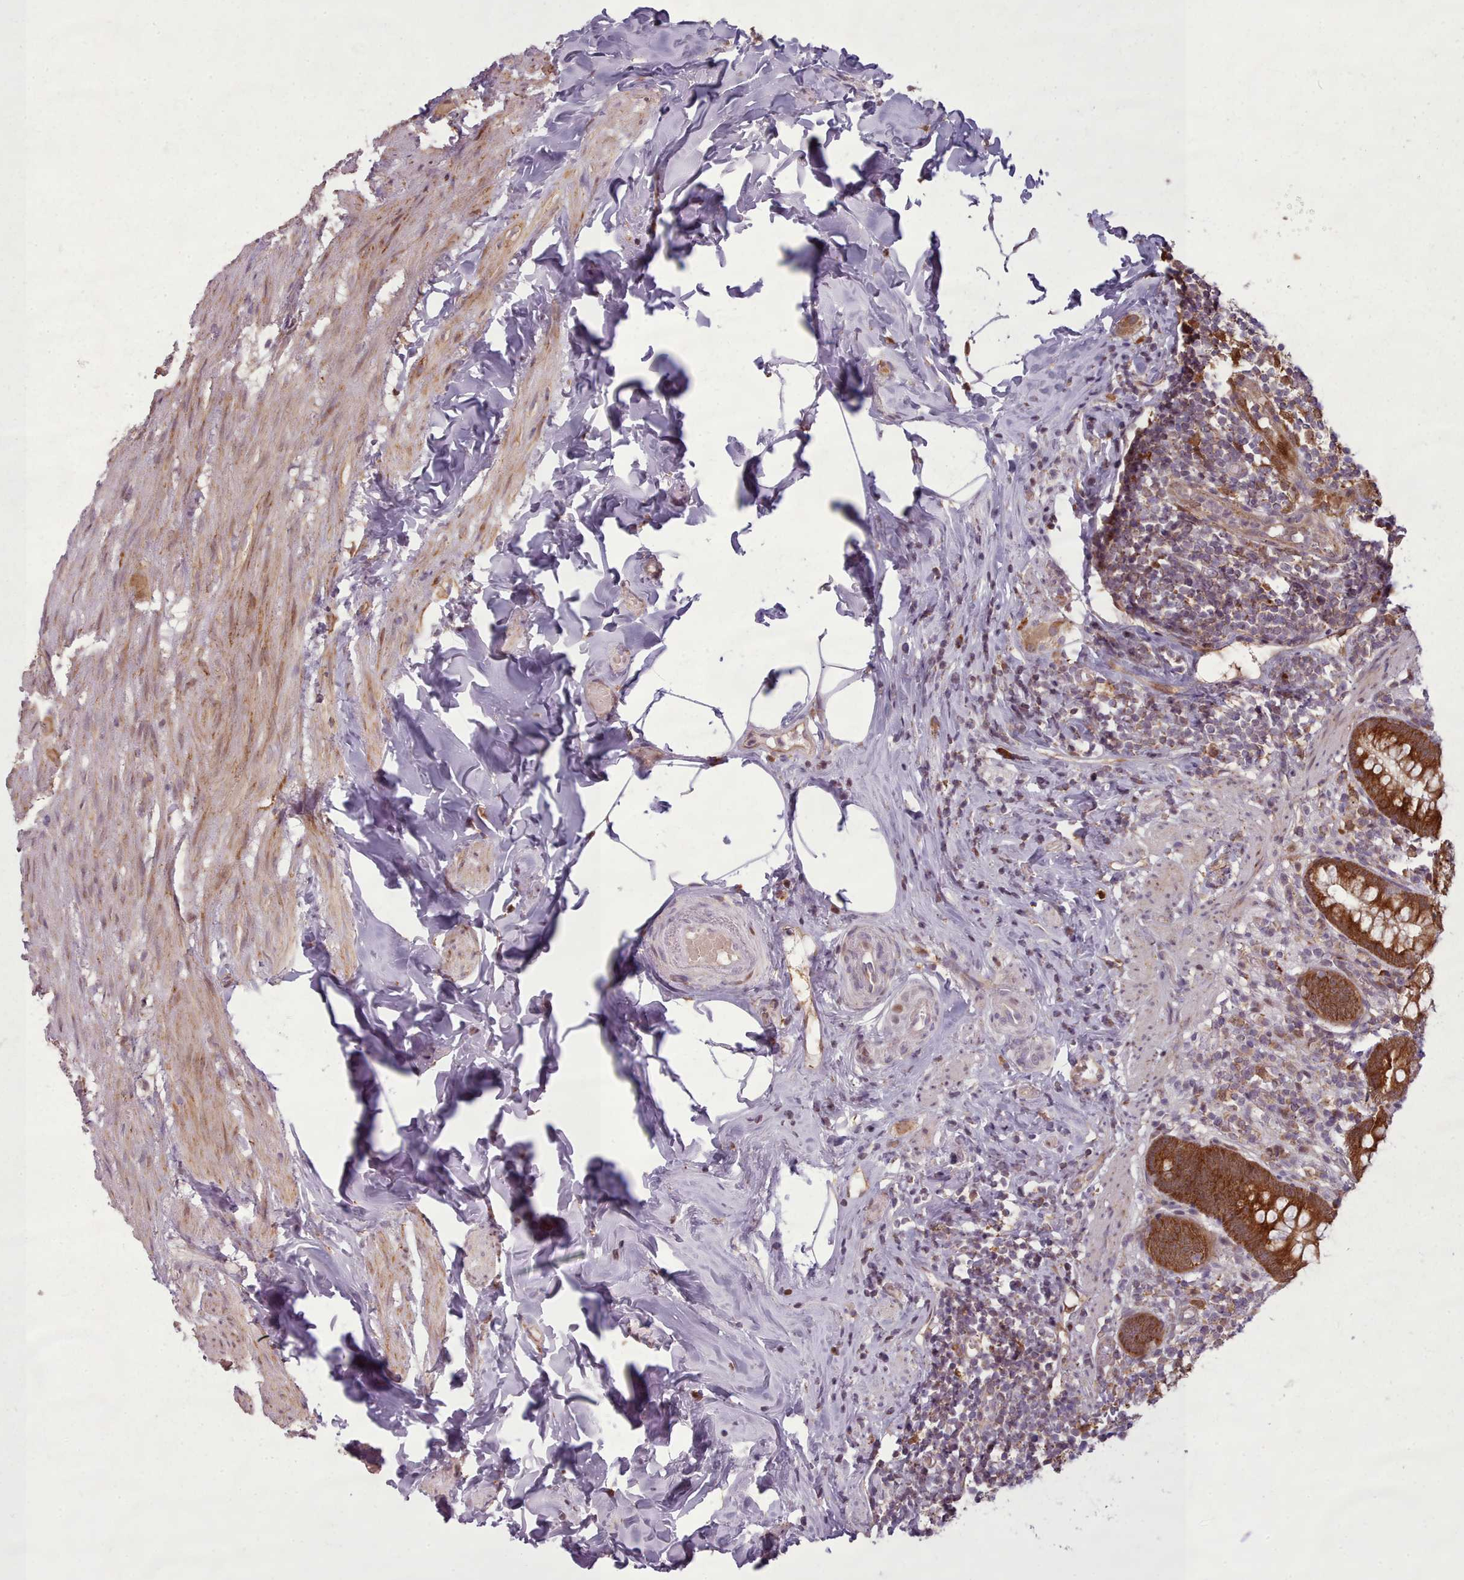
{"staining": {"intensity": "strong", "quantity": ">75%", "location": "cytoplasmic/membranous"}, "tissue": "appendix", "cell_type": "Glandular cells", "image_type": "normal", "snomed": [{"axis": "morphology", "description": "Normal tissue, NOS"}, {"axis": "topography", "description": "Appendix"}], "caption": "Normal appendix shows strong cytoplasmic/membranous positivity in approximately >75% of glandular cells (DAB (3,3'-diaminobenzidine) = brown stain, brightfield microscopy at high magnification)..", "gene": "LGALS9B", "patient": {"sex": "male", "age": 55}}